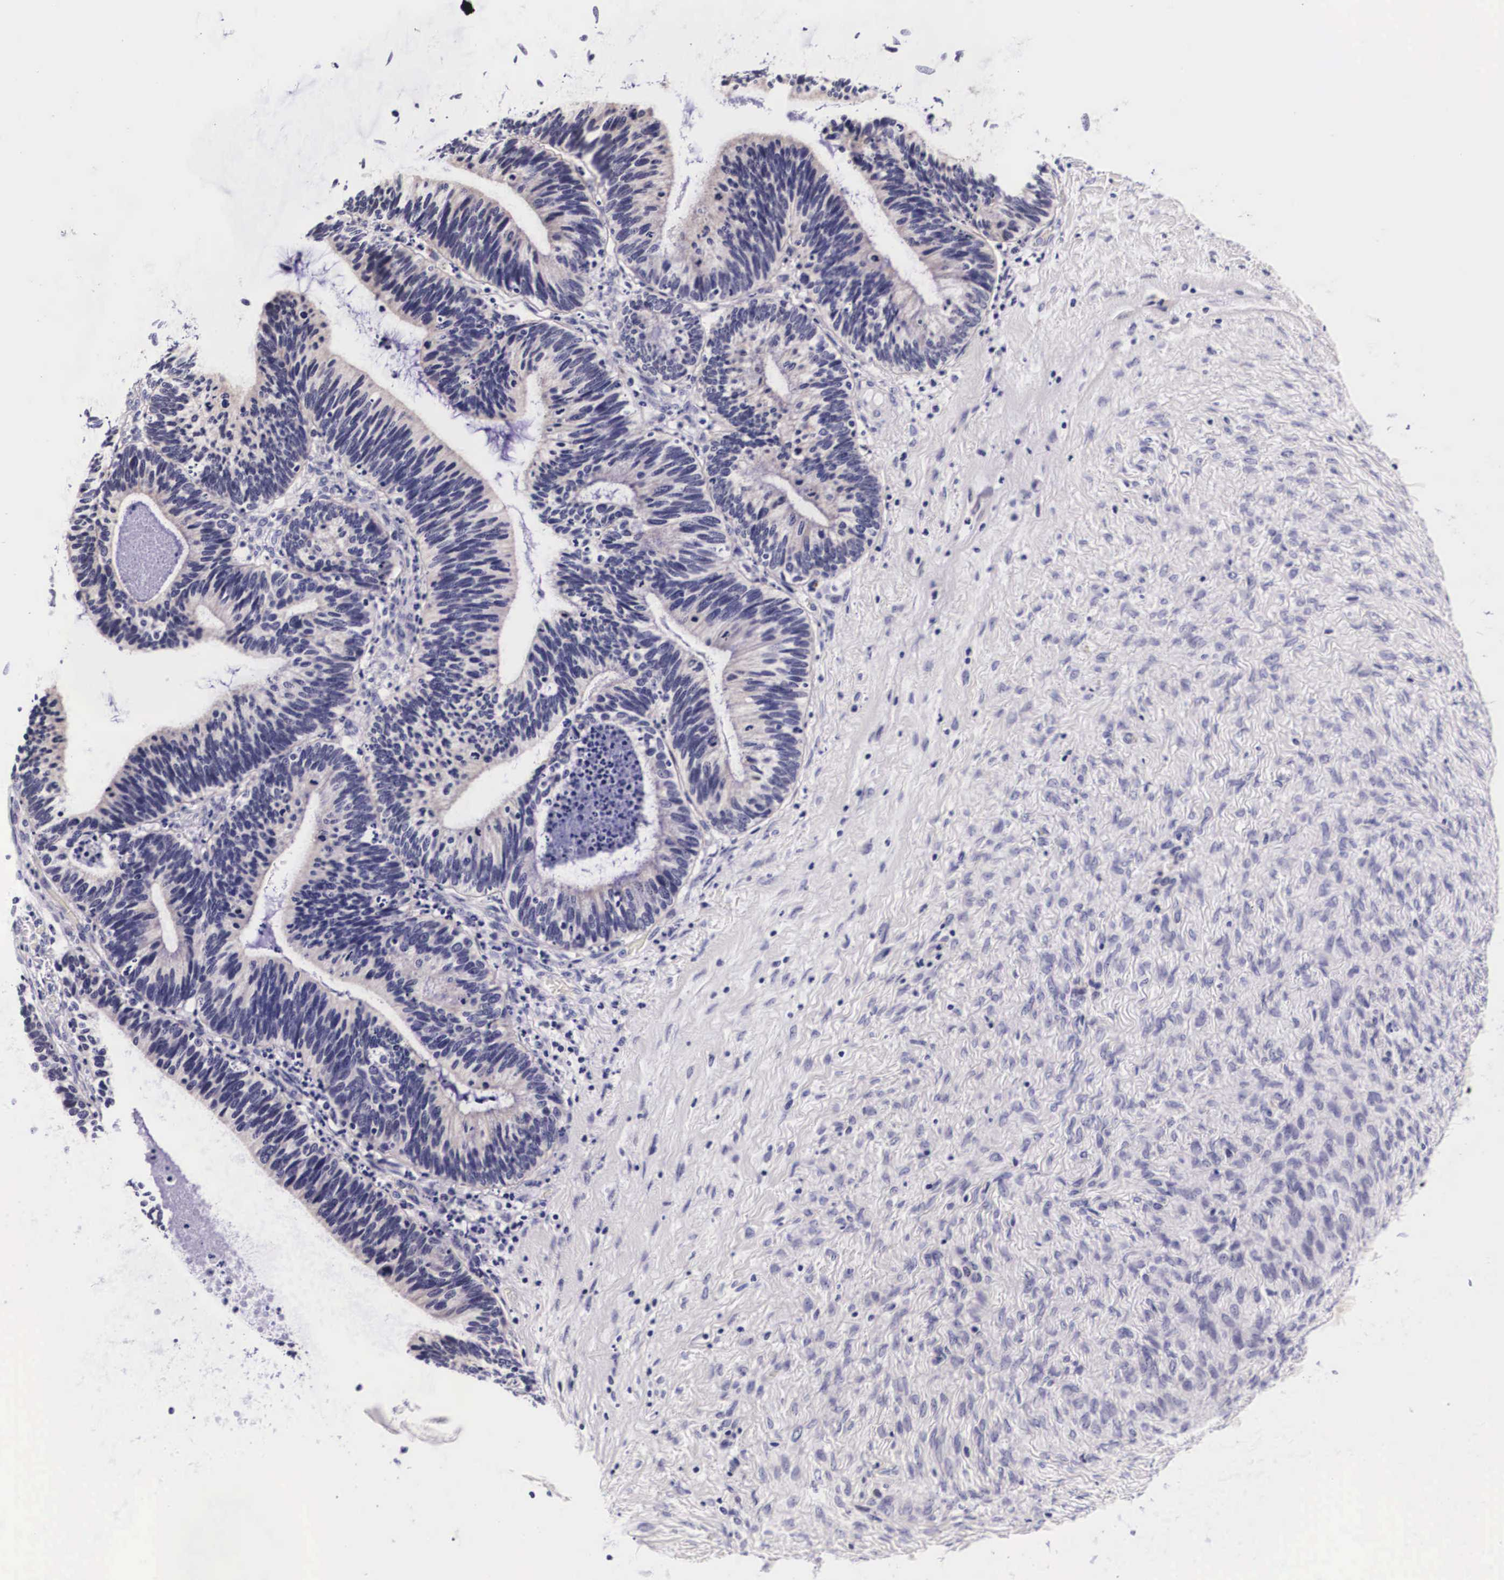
{"staining": {"intensity": "negative", "quantity": "none", "location": "none"}, "tissue": "ovarian cancer", "cell_type": "Tumor cells", "image_type": "cancer", "snomed": [{"axis": "morphology", "description": "Carcinoma, endometroid"}, {"axis": "topography", "description": "Ovary"}], "caption": "This histopathology image is of ovarian cancer stained with immunohistochemistry to label a protein in brown with the nuclei are counter-stained blue. There is no staining in tumor cells.", "gene": "PHETA2", "patient": {"sex": "female", "age": 52}}